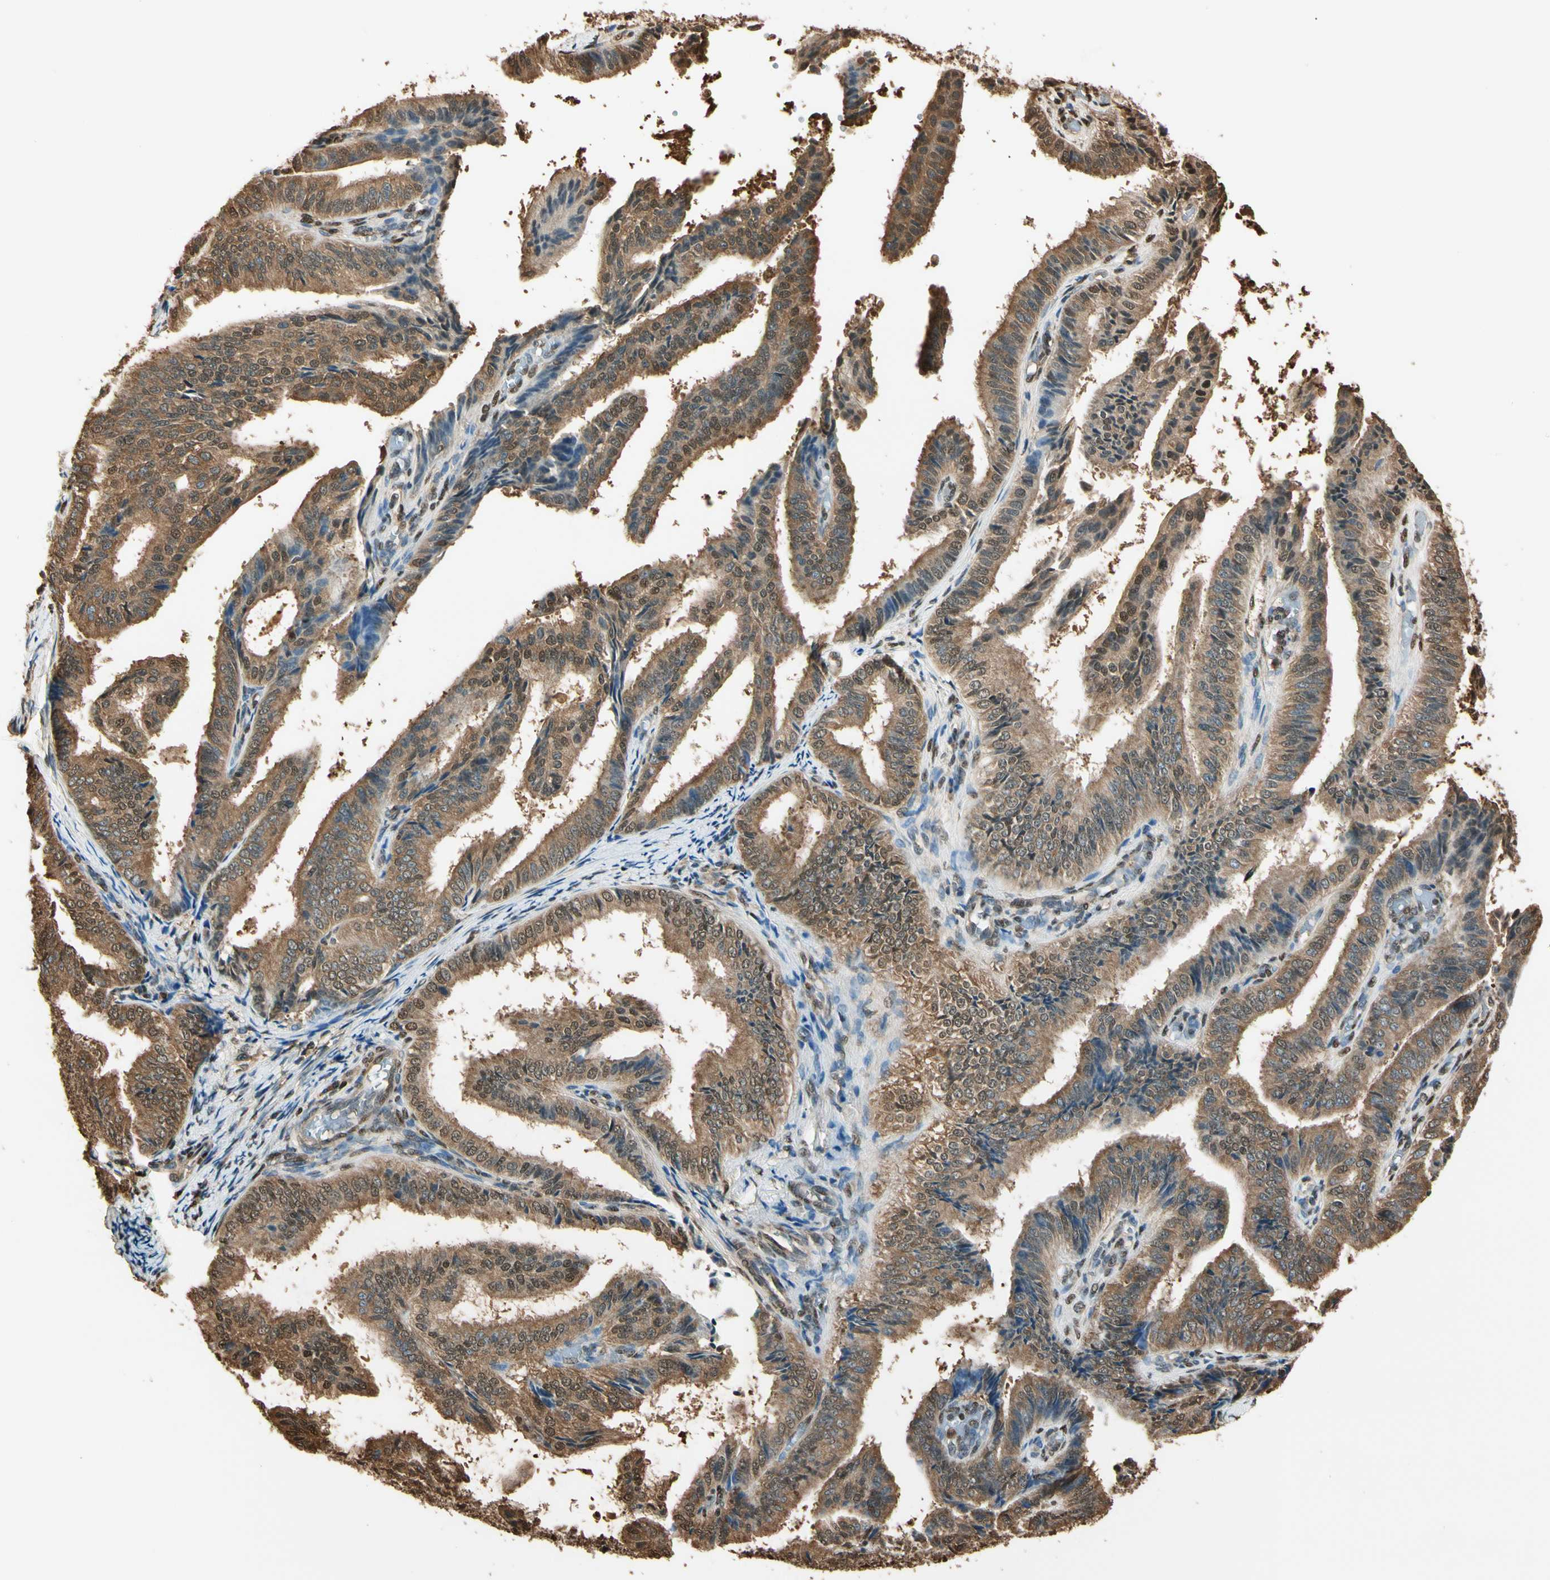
{"staining": {"intensity": "moderate", "quantity": ">75%", "location": "cytoplasmic/membranous,nuclear"}, "tissue": "endometrial cancer", "cell_type": "Tumor cells", "image_type": "cancer", "snomed": [{"axis": "morphology", "description": "Adenocarcinoma, NOS"}, {"axis": "topography", "description": "Endometrium"}], "caption": "A micrograph showing moderate cytoplasmic/membranous and nuclear staining in approximately >75% of tumor cells in adenocarcinoma (endometrial), as visualized by brown immunohistochemical staining.", "gene": "PNCK", "patient": {"sex": "female", "age": 58}}